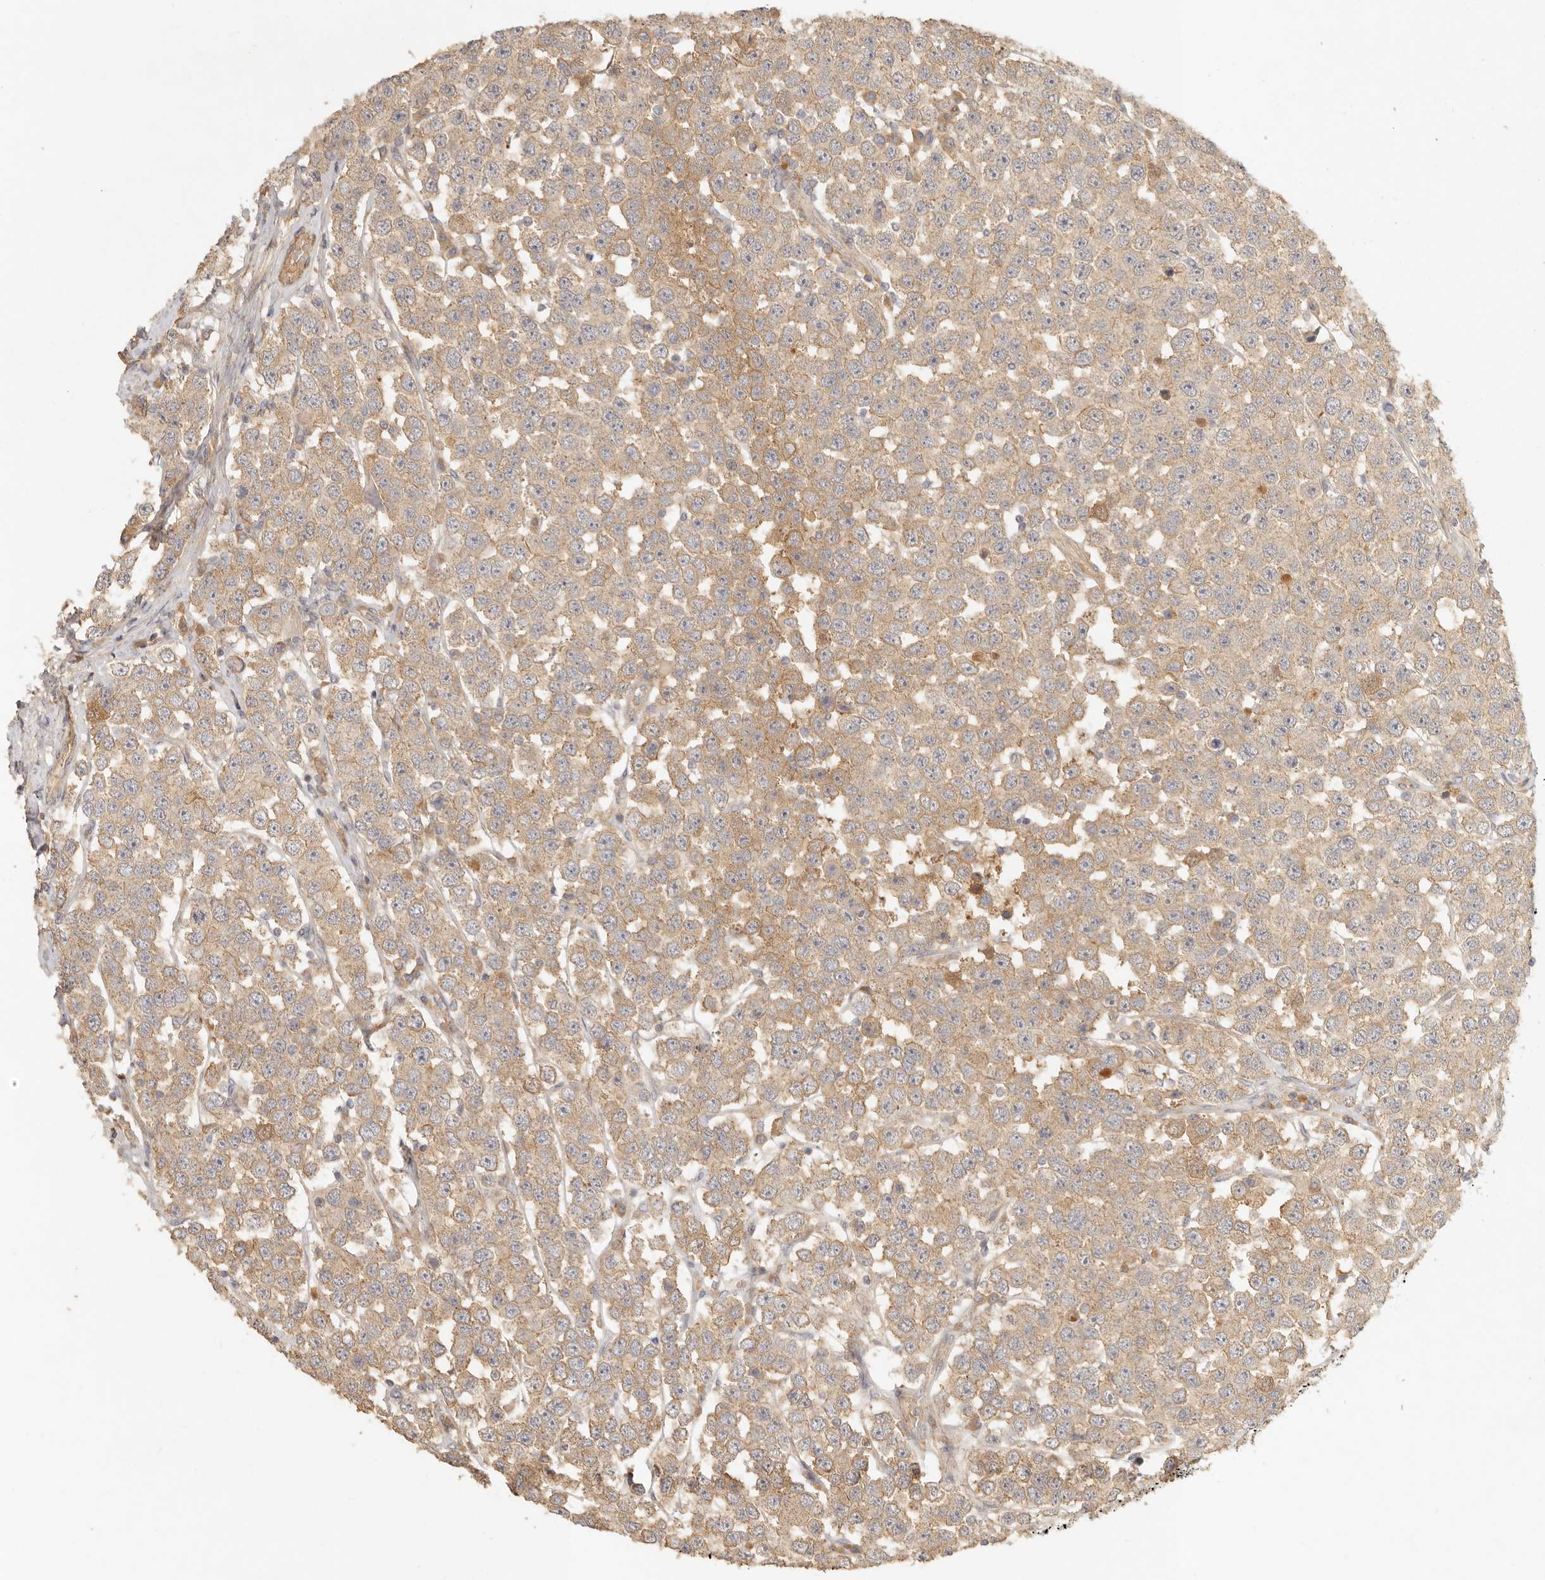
{"staining": {"intensity": "weak", "quantity": ">75%", "location": "cytoplasmic/membranous"}, "tissue": "testis cancer", "cell_type": "Tumor cells", "image_type": "cancer", "snomed": [{"axis": "morphology", "description": "Seminoma, NOS"}, {"axis": "topography", "description": "Testis"}], "caption": "This is a photomicrograph of immunohistochemistry (IHC) staining of testis cancer (seminoma), which shows weak staining in the cytoplasmic/membranous of tumor cells.", "gene": "VIPR1", "patient": {"sex": "male", "age": 28}}